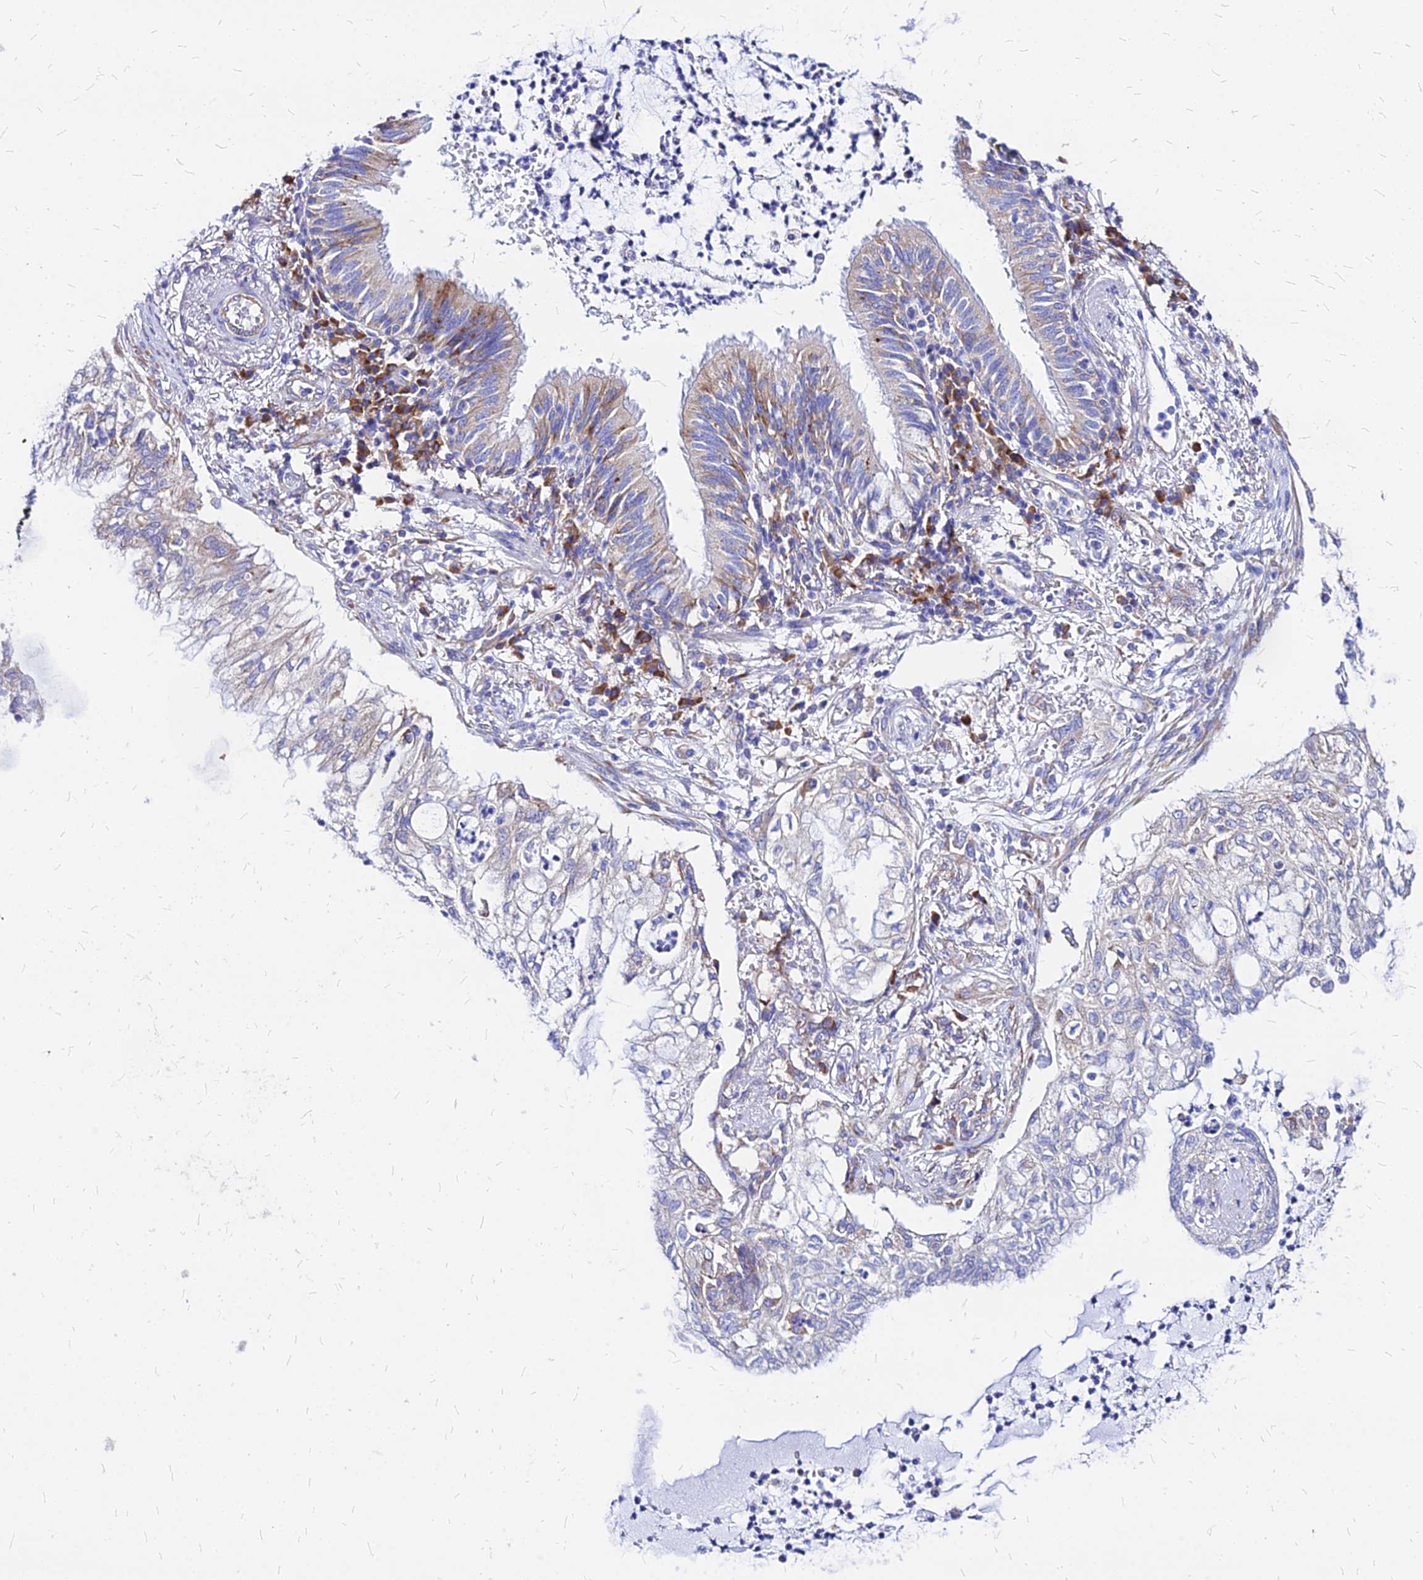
{"staining": {"intensity": "weak", "quantity": "<25%", "location": "cytoplasmic/membranous"}, "tissue": "lung cancer", "cell_type": "Tumor cells", "image_type": "cancer", "snomed": [{"axis": "morphology", "description": "Adenocarcinoma, NOS"}, {"axis": "topography", "description": "Lung"}], "caption": "Tumor cells are negative for brown protein staining in lung adenocarcinoma.", "gene": "RPL19", "patient": {"sex": "female", "age": 70}}